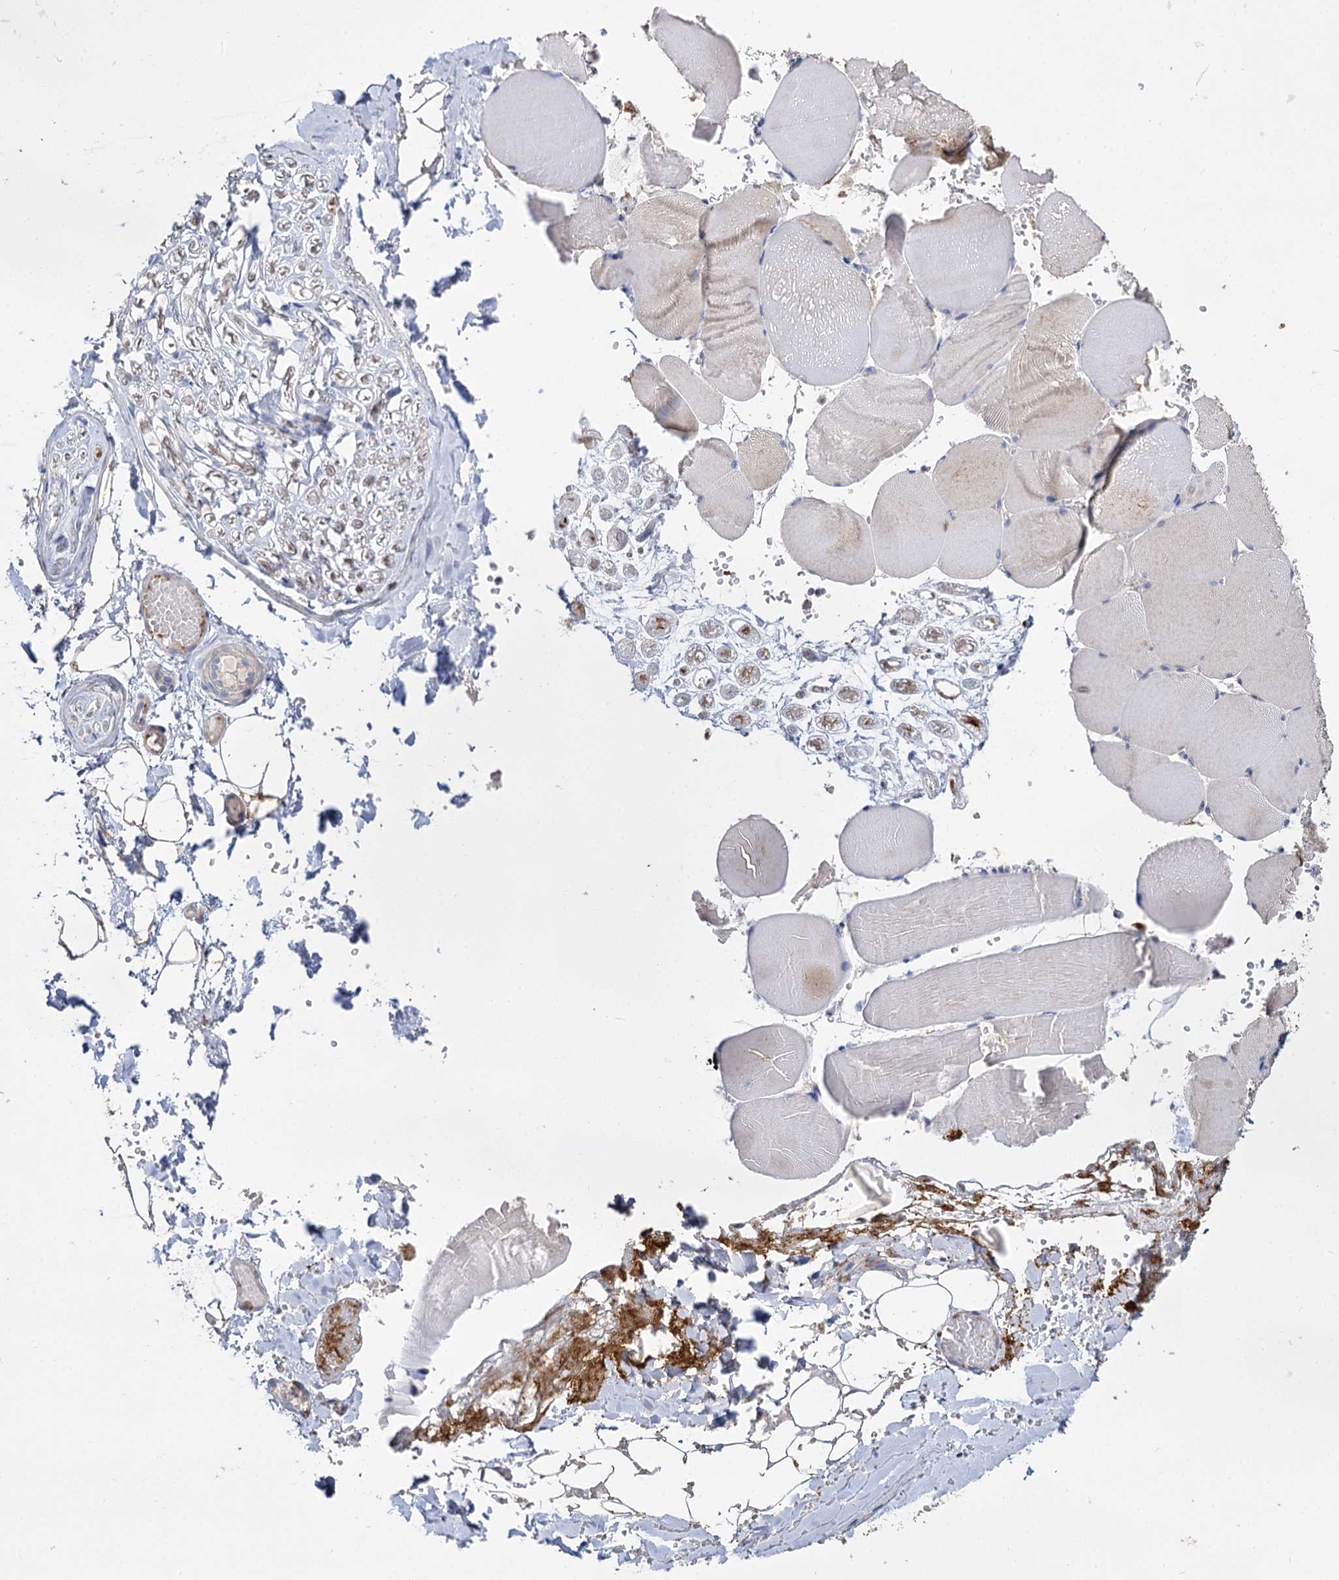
{"staining": {"intensity": "weak", "quantity": "25%-75%", "location": "cytoplasmic/membranous"}, "tissue": "adipose tissue", "cell_type": "Adipocytes", "image_type": "normal", "snomed": [{"axis": "morphology", "description": "Normal tissue, NOS"}, {"axis": "topography", "description": "Skeletal muscle"}, {"axis": "topography", "description": "Peripheral nerve tissue"}], "caption": "IHC of benign human adipose tissue shows low levels of weak cytoplasmic/membranous staining in about 25%-75% of adipocytes.", "gene": "DNAH6", "patient": {"sex": "female", "age": 55}}